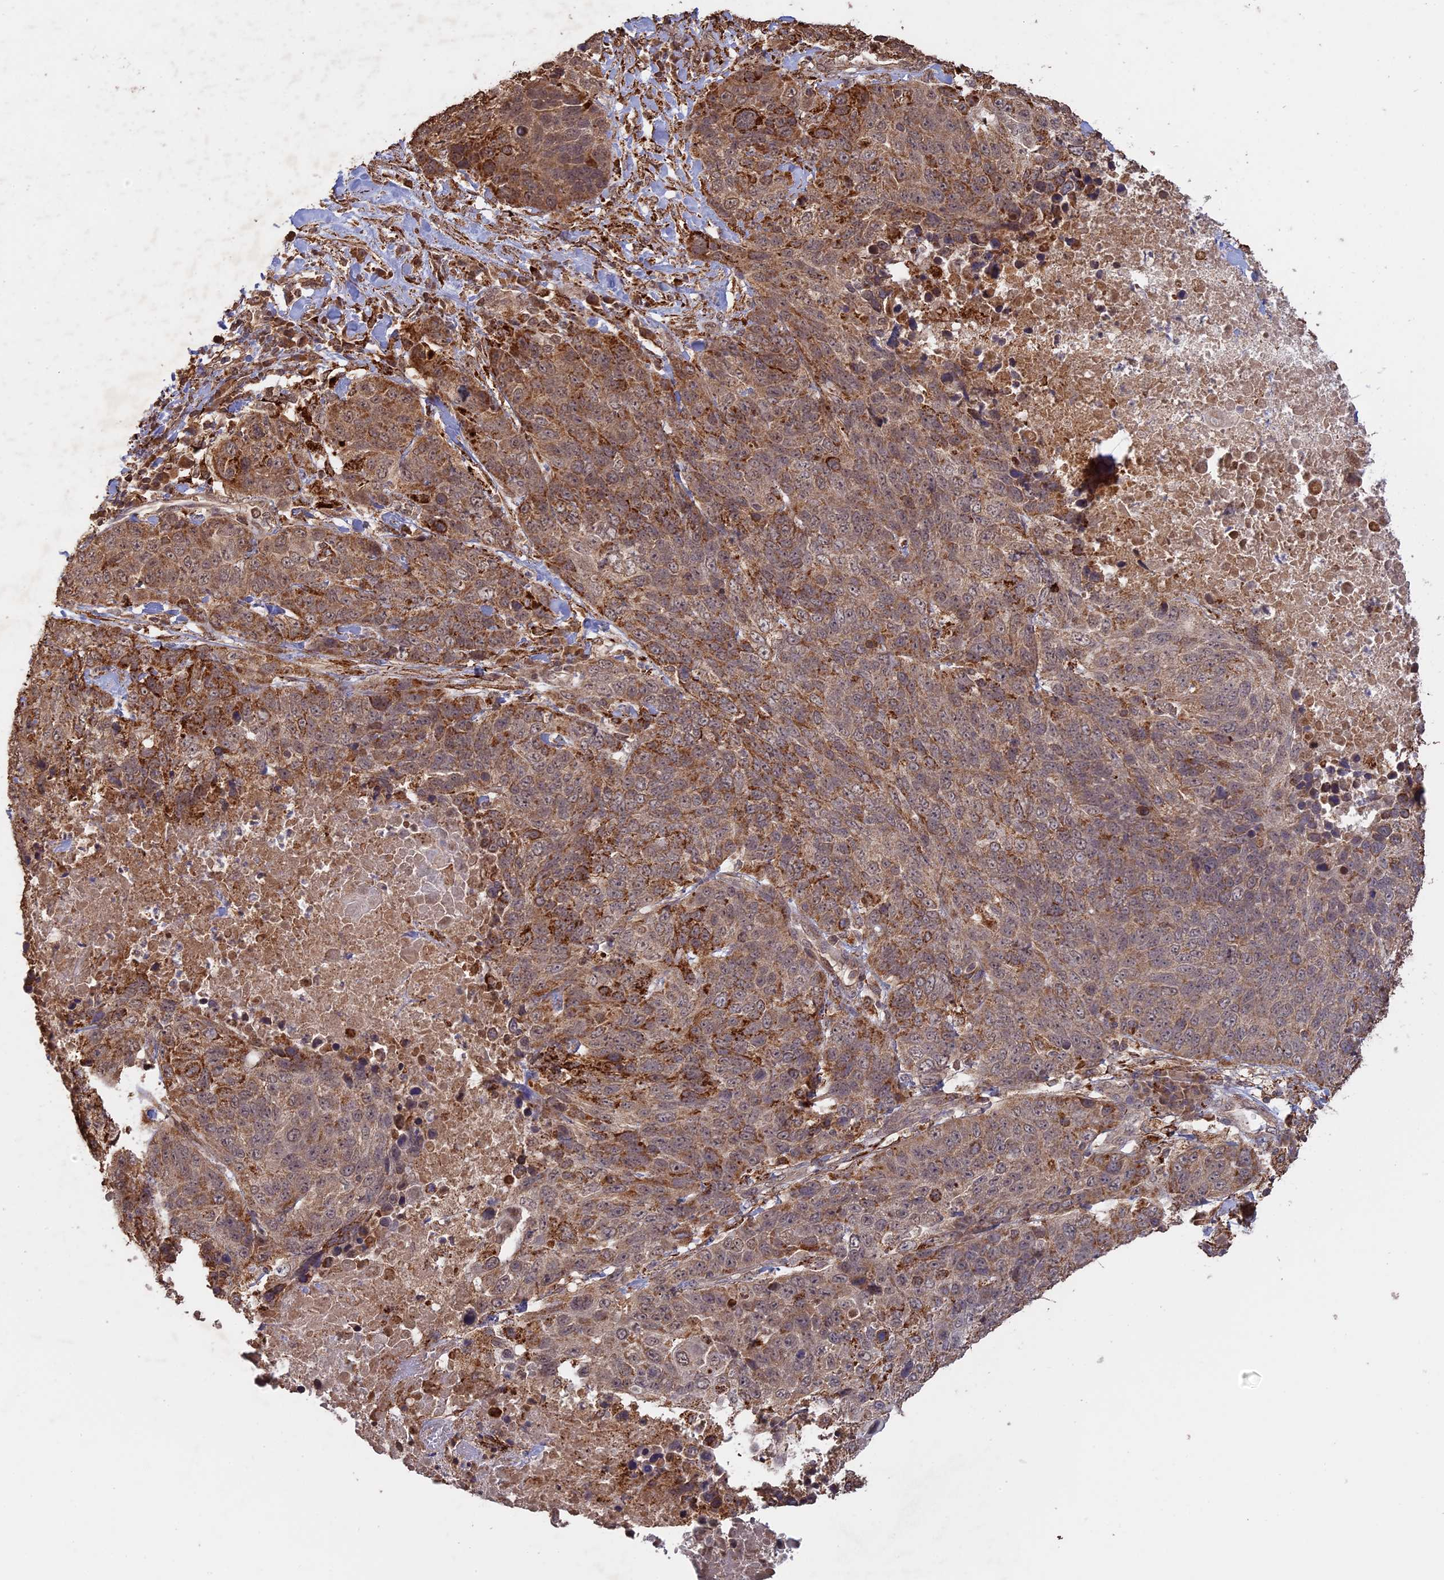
{"staining": {"intensity": "moderate", "quantity": ">75%", "location": "cytoplasmic/membranous"}, "tissue": "lung cancer", "cell_type": "Tumor cells", "image_type": "cancer", "snomed": [{"axis": "morphology", "description": "Normal tissue, NOS"}, {"axis": "morphology", "description": "Squamous cell carcinoma, NOS"}, {"axis": "topography", "description": "Lymph node"}, {"axis": "topography", "description": "Lung"}], "caption": "High-magnification brightfield microscopy of lung squamous cell carcinoma stained with DAB (3,3'-diaminobenzidine) (brown) and counterstained with hematoxylin (blue). tumor cells exhibit moderate cytoplasmic/membranous expression is identified in about>75% of cells. Nuclei are stained in blue.", "gene": "FAM210B", "patient": {"sex": "male", "age": 66}}